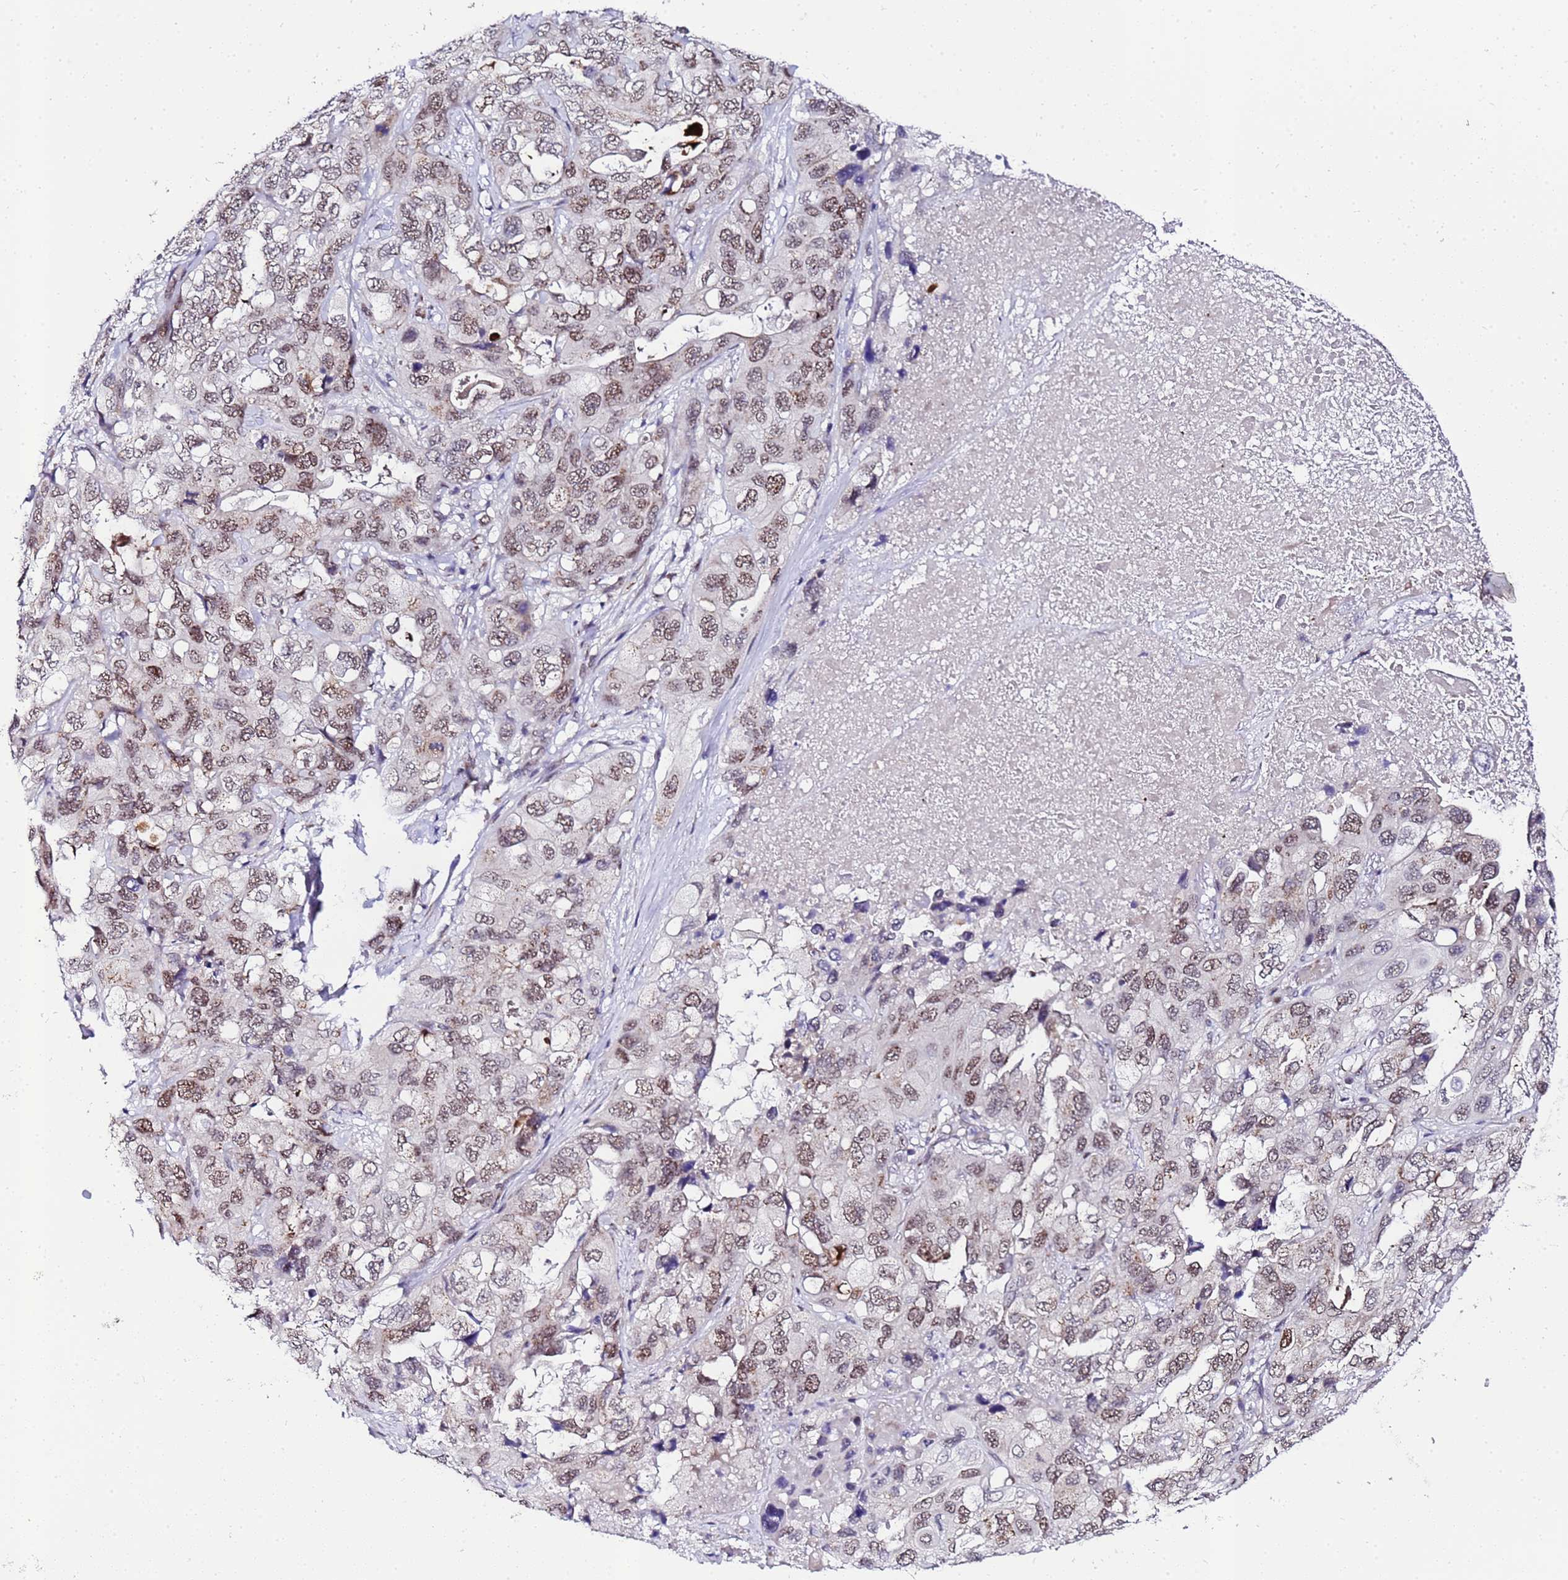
{"staining": {"intensity": "moderate", "quantity": ">75%", "location": "nuclear"}, "tissue": "lung cancer", "cell_type": "Tumor cells", "image_type": "cancer", "snomed": [{"axis": "morphology", "description": "Squamous cell carcinoma, NOS"}, {"axis": "topography", "description": "Lung"}], "caption": "Brown immunohistochemical staining in human lung cancer displays moderate nuclear positivity in about >75% of tumor cells.", "gene": "C19orf47", "patient": {"sex": "female", "age": 73}}